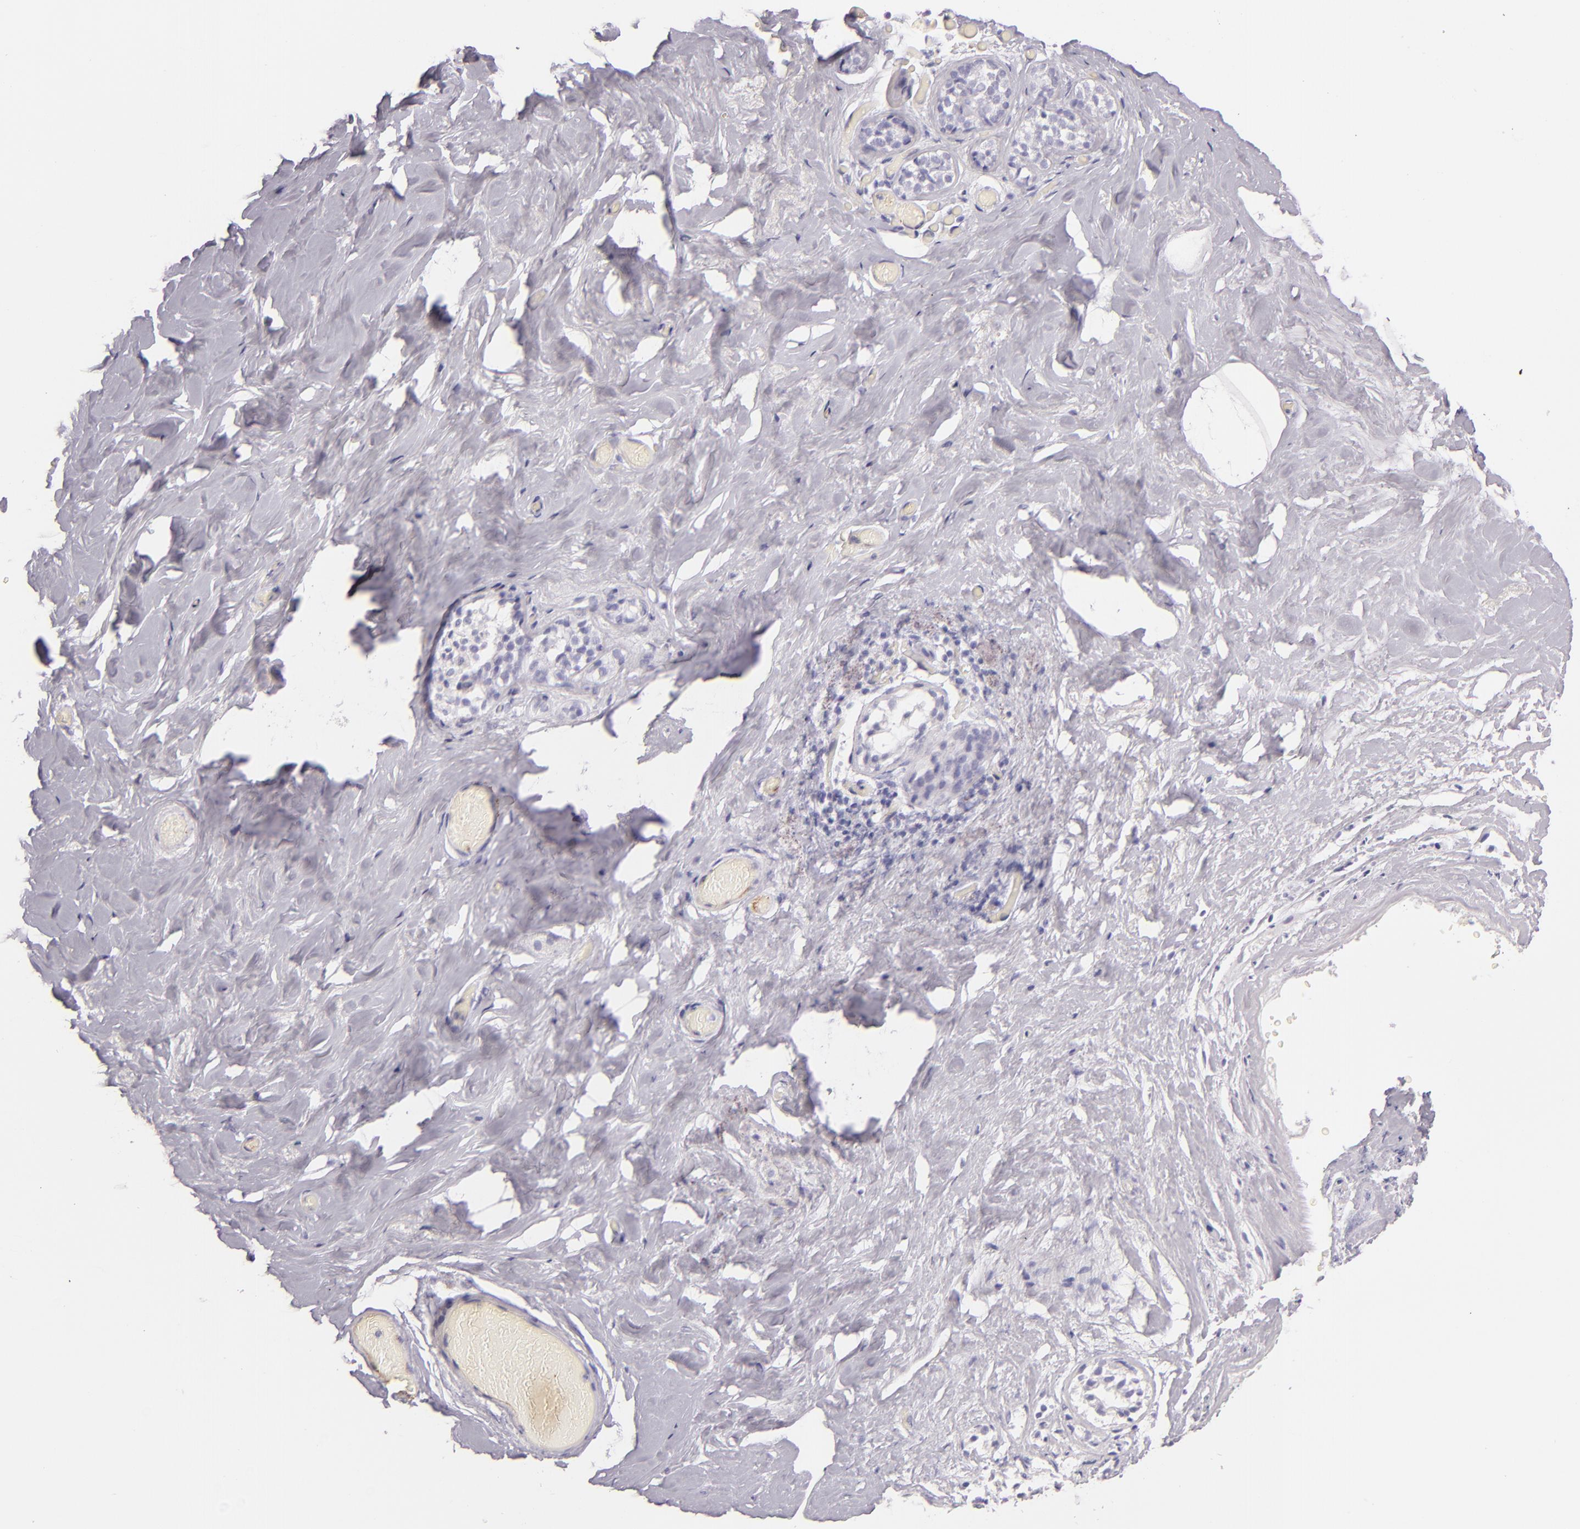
{"staining": {"intensity": "negative", "quantity": "none", "location": "none"}, "tissue": "breast", "cell_type": "Adipocytes", "image_type": "normal", "snomed": [{"axis": "morphology", "description": "Normal tissue, NOS"}, {"axis": "topography", "description": "Breast"}], "caption": "DAB (3,3'-diaminobenzidine) immunohistochemical staining of benign human breast exhibits no significant expression in adipocytes. (DAB immunohistochemistry (IHC) with hematoxylin counter stain).", "gene": "SELP", "patient": {"sex": "female", "age": 75}}